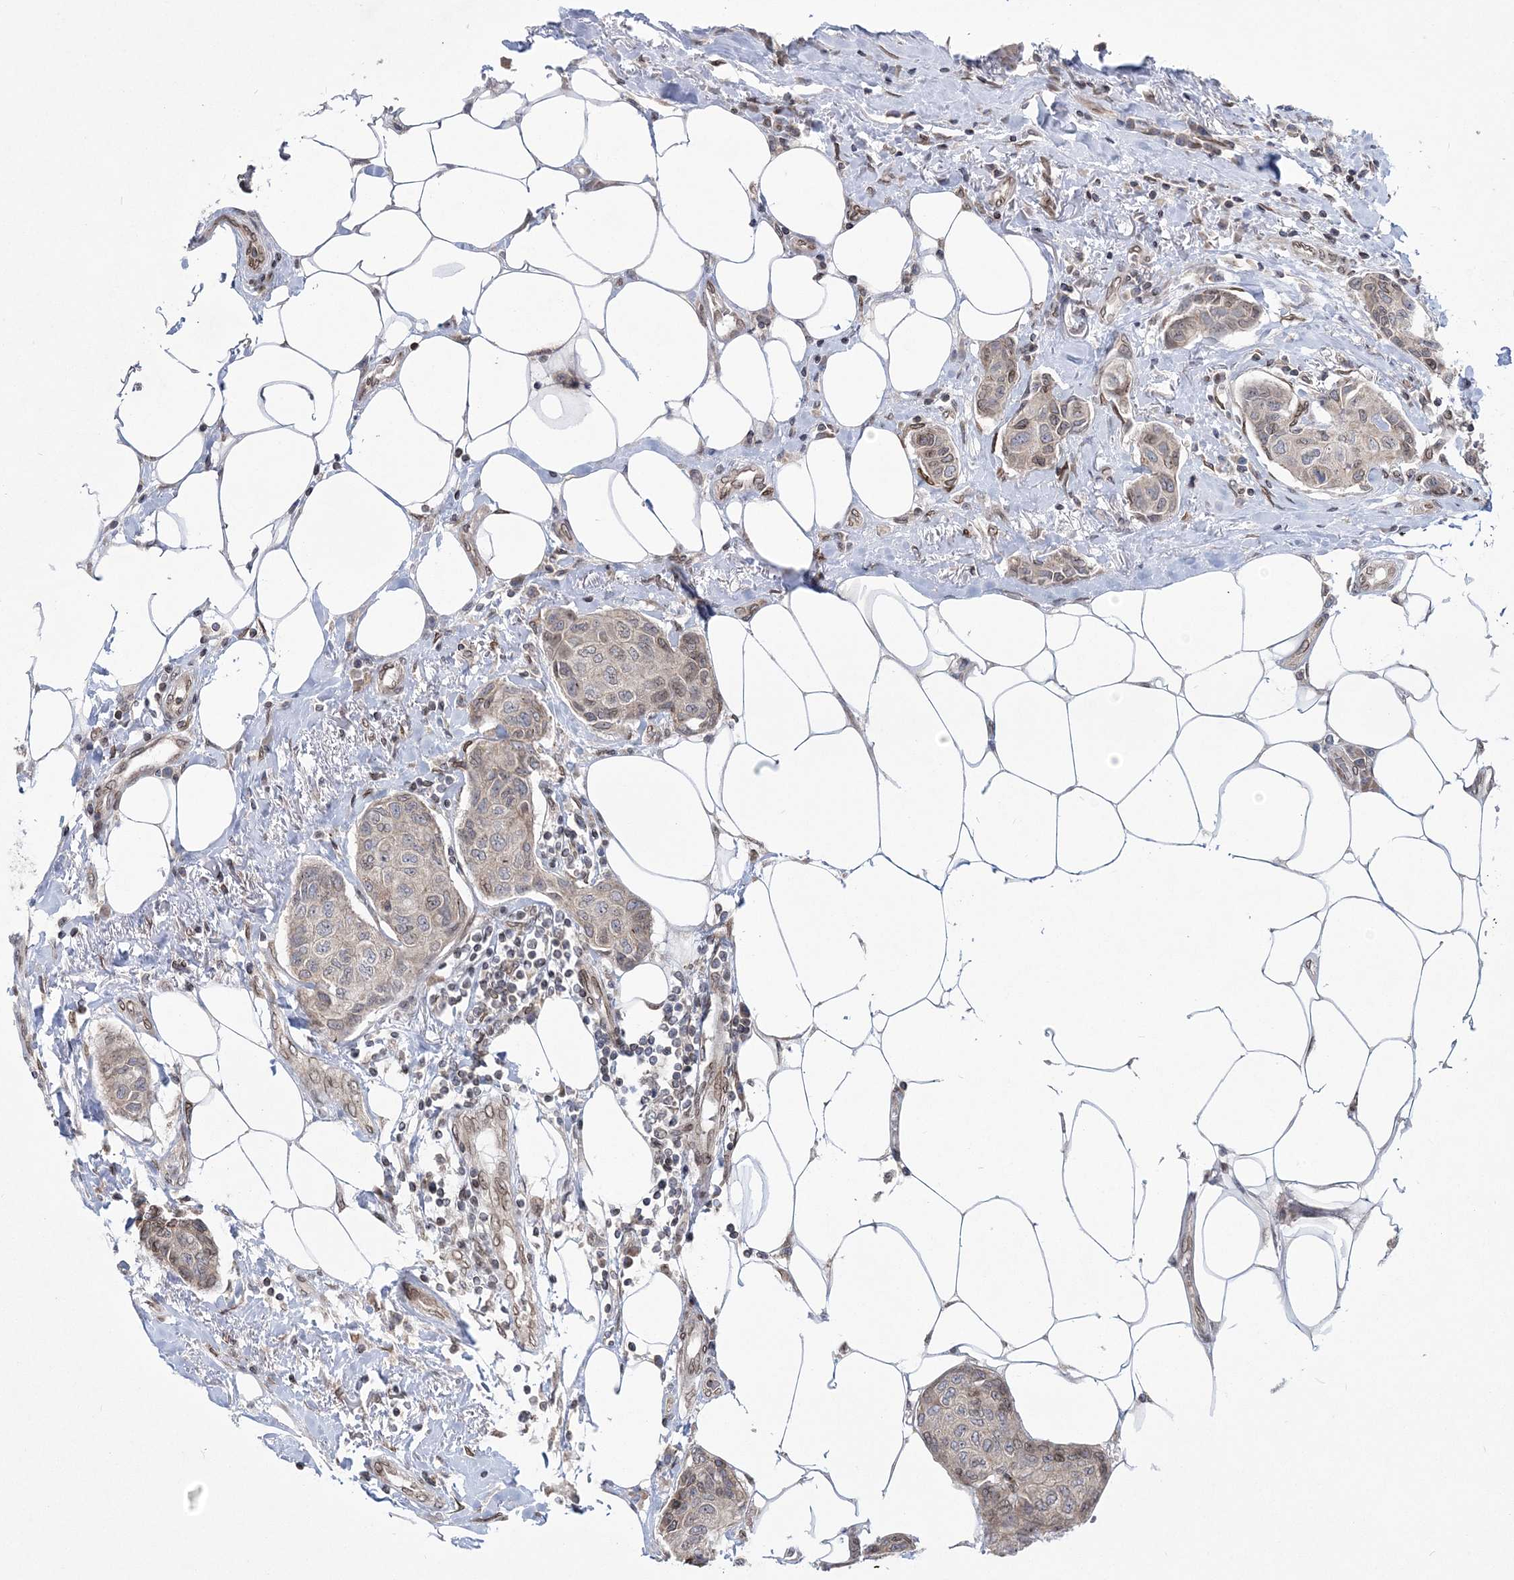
{"staining": {"intensity": "negative", "quantity": "none", "location": "none"}, "tissue": "breast cancer", "cell_type": "Tumor cells", "image_type": "cancer", "snomed": [{"axis": "morphology", "description": "Duct carcinoma"}, {"axis": "topography", "description": "Breast"}], "caption": "Photomicrograph shows no significant protein expression in tumor cells of infiltrating ductal carcinoma (breast).", "gene": "DNAJC27", "patient": {"sex": "female", "age": 80}}